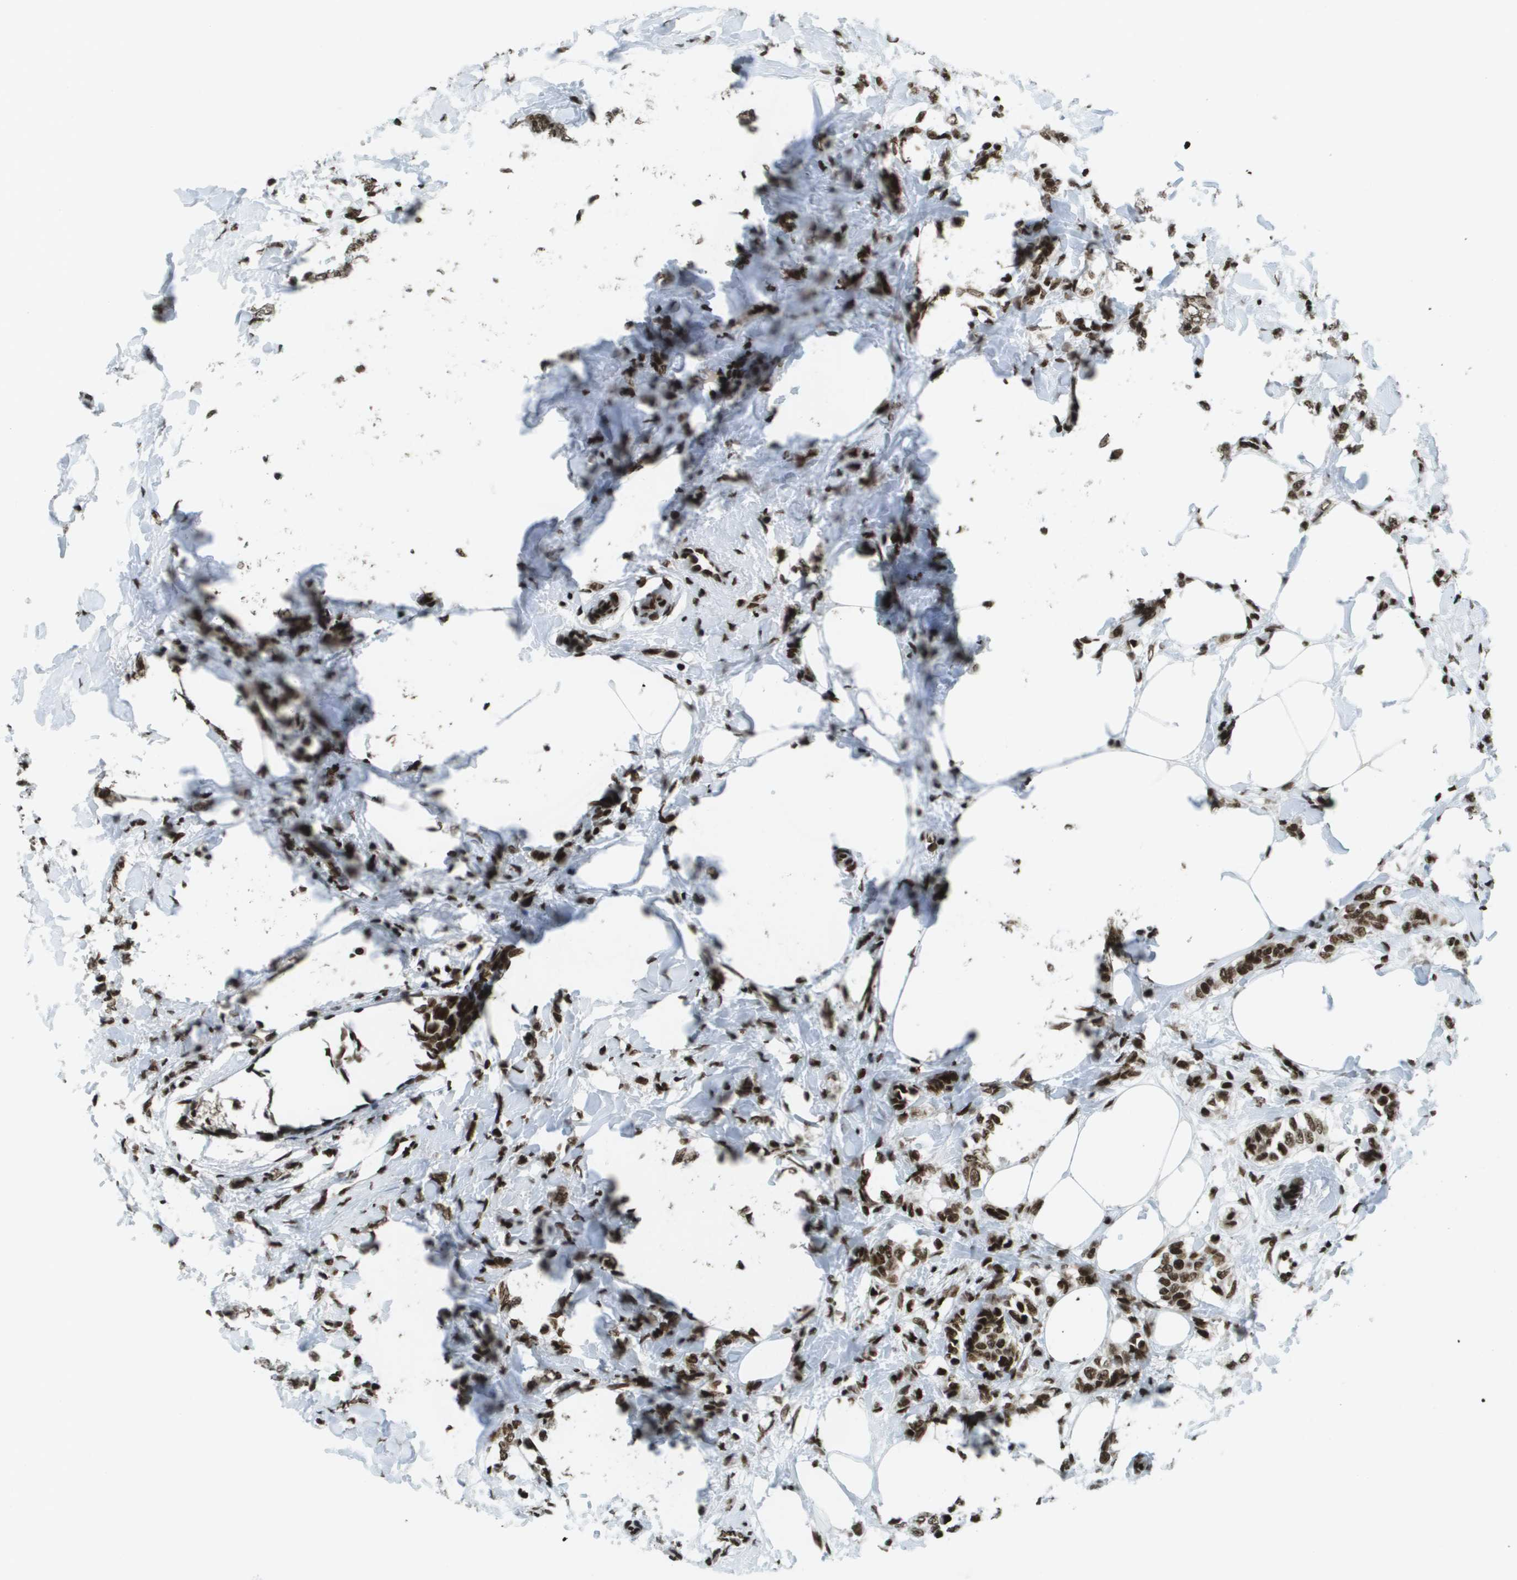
{"staining": {"intensity": "strong", "quantity": ">75%", "location": "nuclear"}, "tissue": "breast cancer", "cell_type": "Tumor cells", "image_type": "cancer", "snomed": [{"axis": "morphology", "description": "Lobular carcinoma, in situ"}, {"axis": "morphology", "description": "Lobular carcinoma"}, {"axis": "topography", "description": "Breast"}], "caption": "Breast cancer stained with a brown dye exhibits strong nuclear positive expression in approximately >75% of tumor cells.", "gene": "GLYR1", "patient": {"sex": "female", "age": 41}}